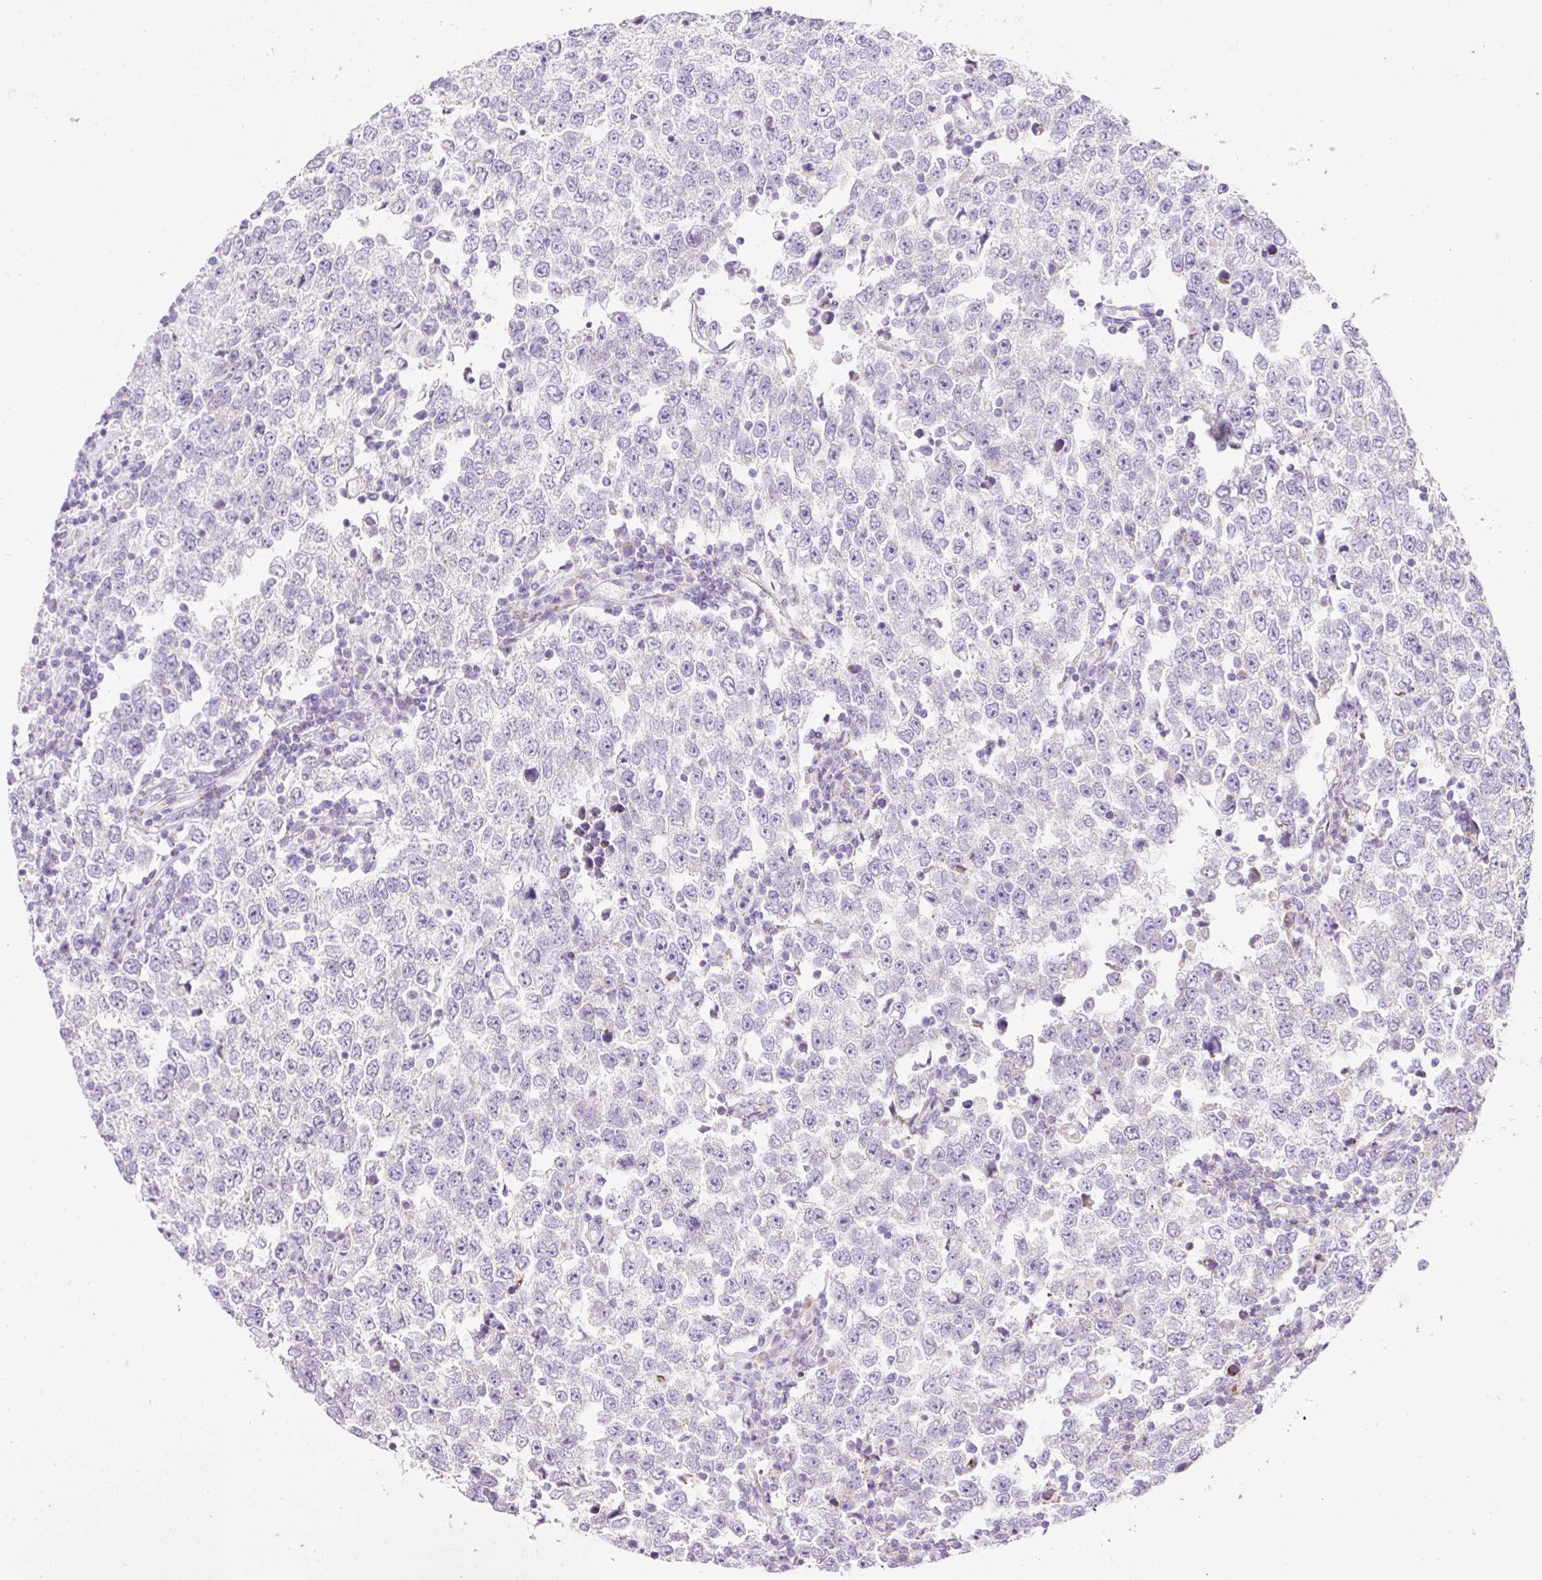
{"staining": {"intensity": "negative", "quantity": "none", "location": "none"}, "tissue": "testis cancer", "cell_type": "Tumor cells", "image_type": "cancer", "snomed": [{"axis": "morphology", "description": "Seminoma, NOS"}, {"axis": "morphology", "description": "Carcinoma, Embryonal, NOS"}, {"axis": "topography", "description": "Testis"}], "caption": "High power microscopy histopathology image of an IHC micrograph of seminoma (testis), revealing no significant positivity in tumor cells.", "gene": "PLPP2", "patient": {"sex": "male", "age": 28}}